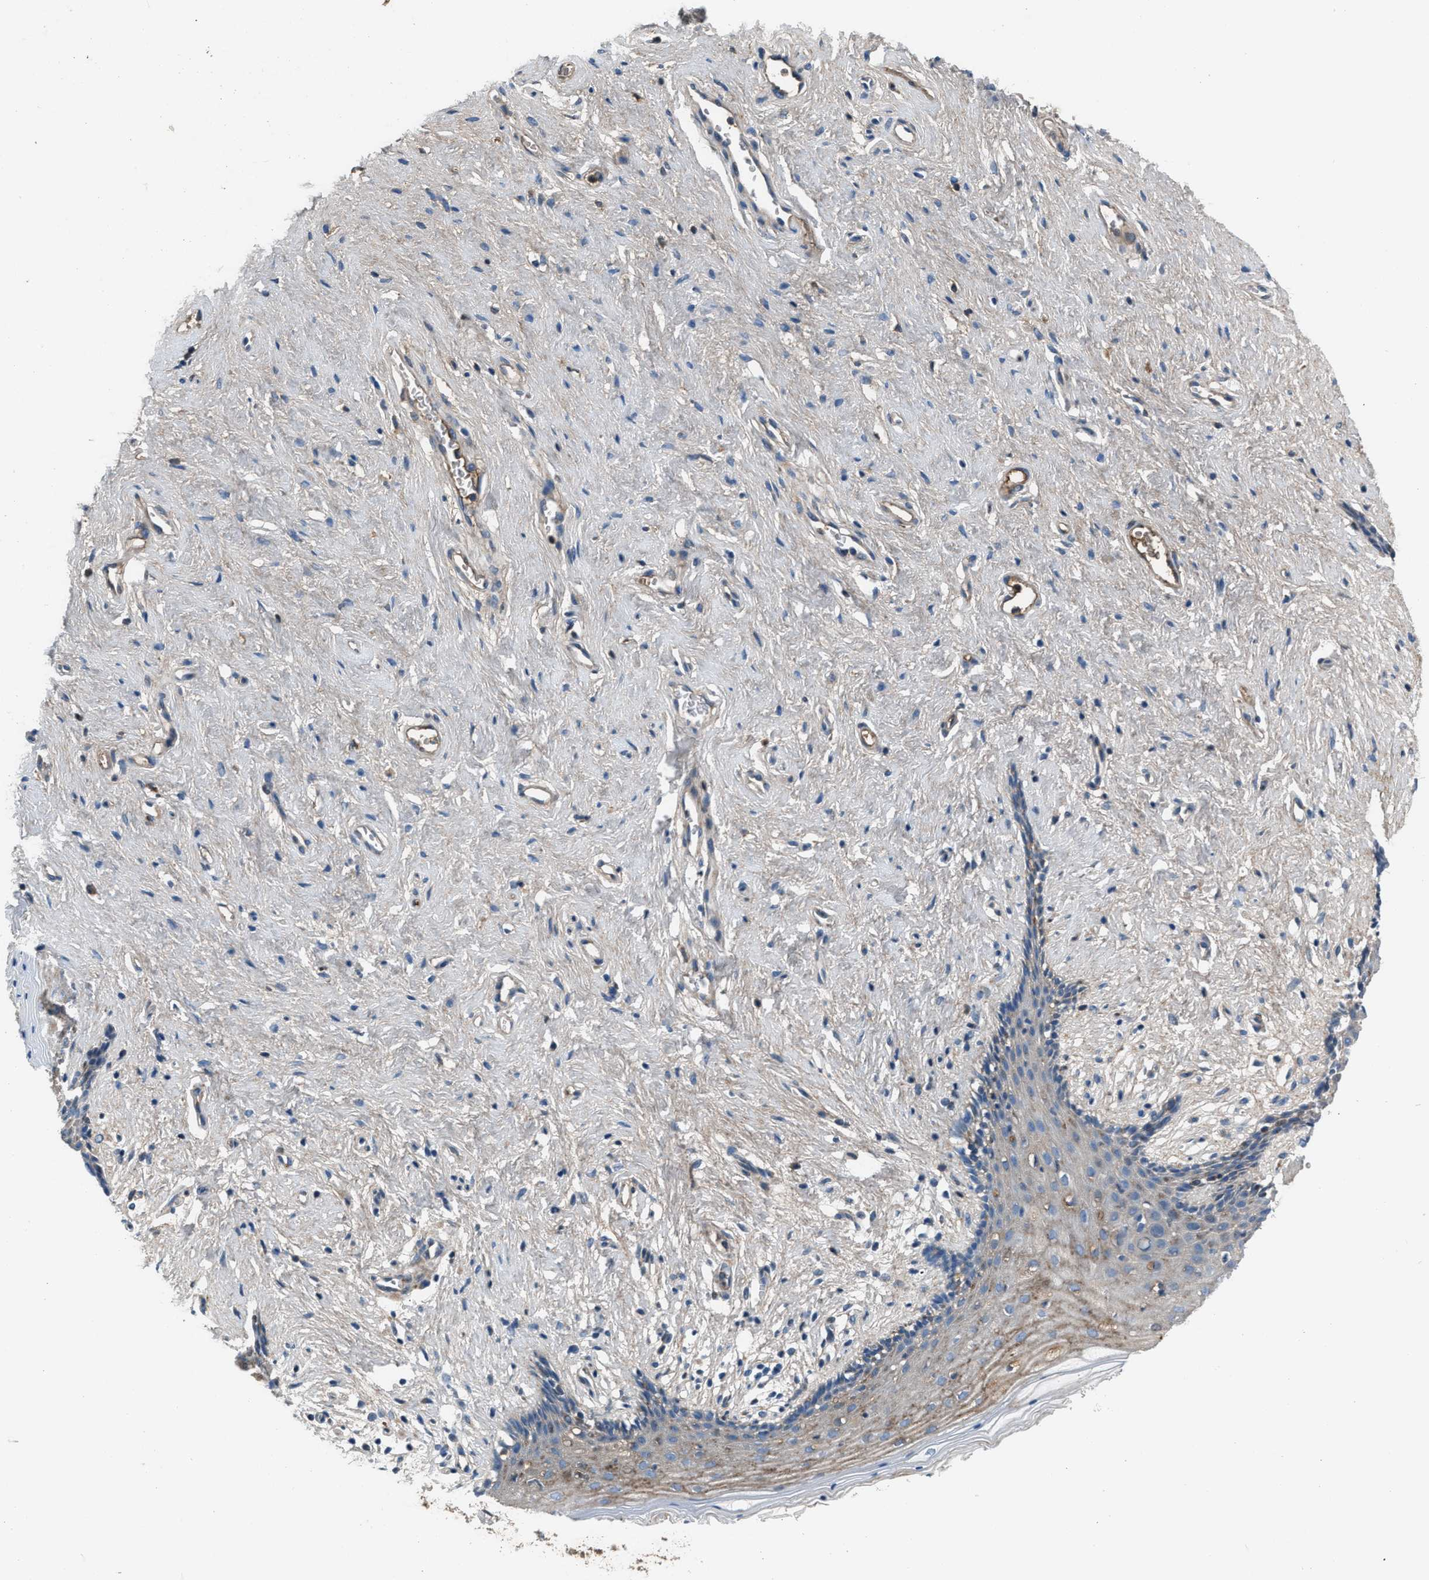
{"staining": {"intensity": "moderate", "quantity": "<25%", "location": "cytoplasmic/membranous"}, "tissue": "vagina", "cell_type": "Squamous epithelial cells", "image_type": "normal", "snomed": [{"axis": "morphology", "description": "Normal tissue, NOS"}, {"axis": "topography", "description": "Vagina"}], "caption": "Protein expression analysis of normal human vagina reveals moderate cytoplasmic/membranous staining in approximately <25% of squamous epithelial cells. The staining was performed using DAB, with brown indicating positive protein expression. Nuclei are stained blue with hematoxylin.", "gene": "STC1", "patient": {"sex": "female", "age": 44}}